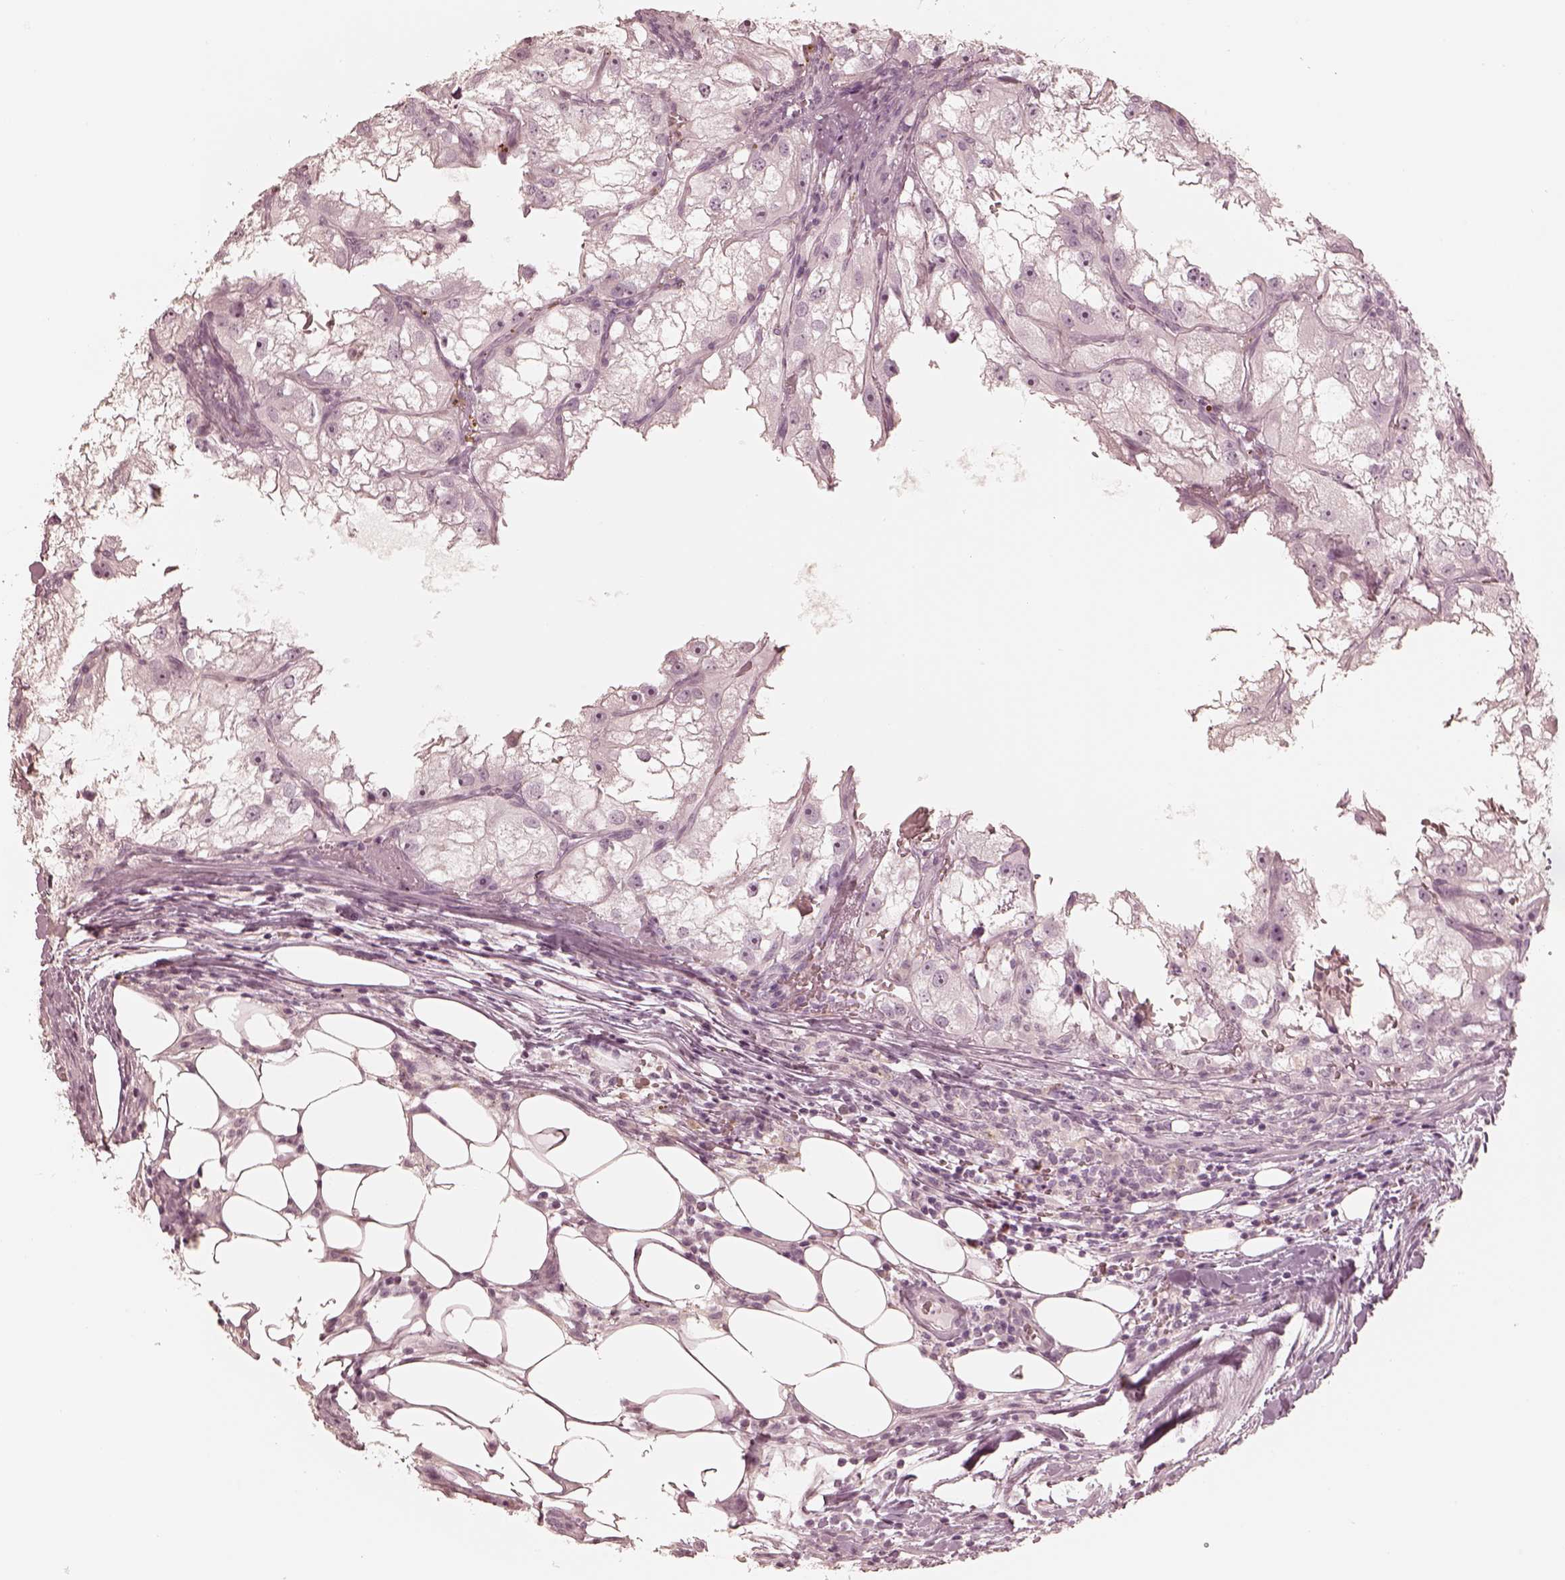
{"staining": {"intensity": "negative", "quantity": "none", "location": "none"}, "tissue": "renal cancer", "cell_type": "Tumor cells", "image_type": "cancer", "snomed": [{"axis": "morphology", "description": "Adenocarcinoma, NOS"}, {"axis": "topography", "description": "Kidney"}], "caption": "A micrograph of renal adenocarcinoma stained for a protein exhibits no brown staining in tumor cells.", "gene": "CALR3", "patient": {"sex": "male", "age": 59}}